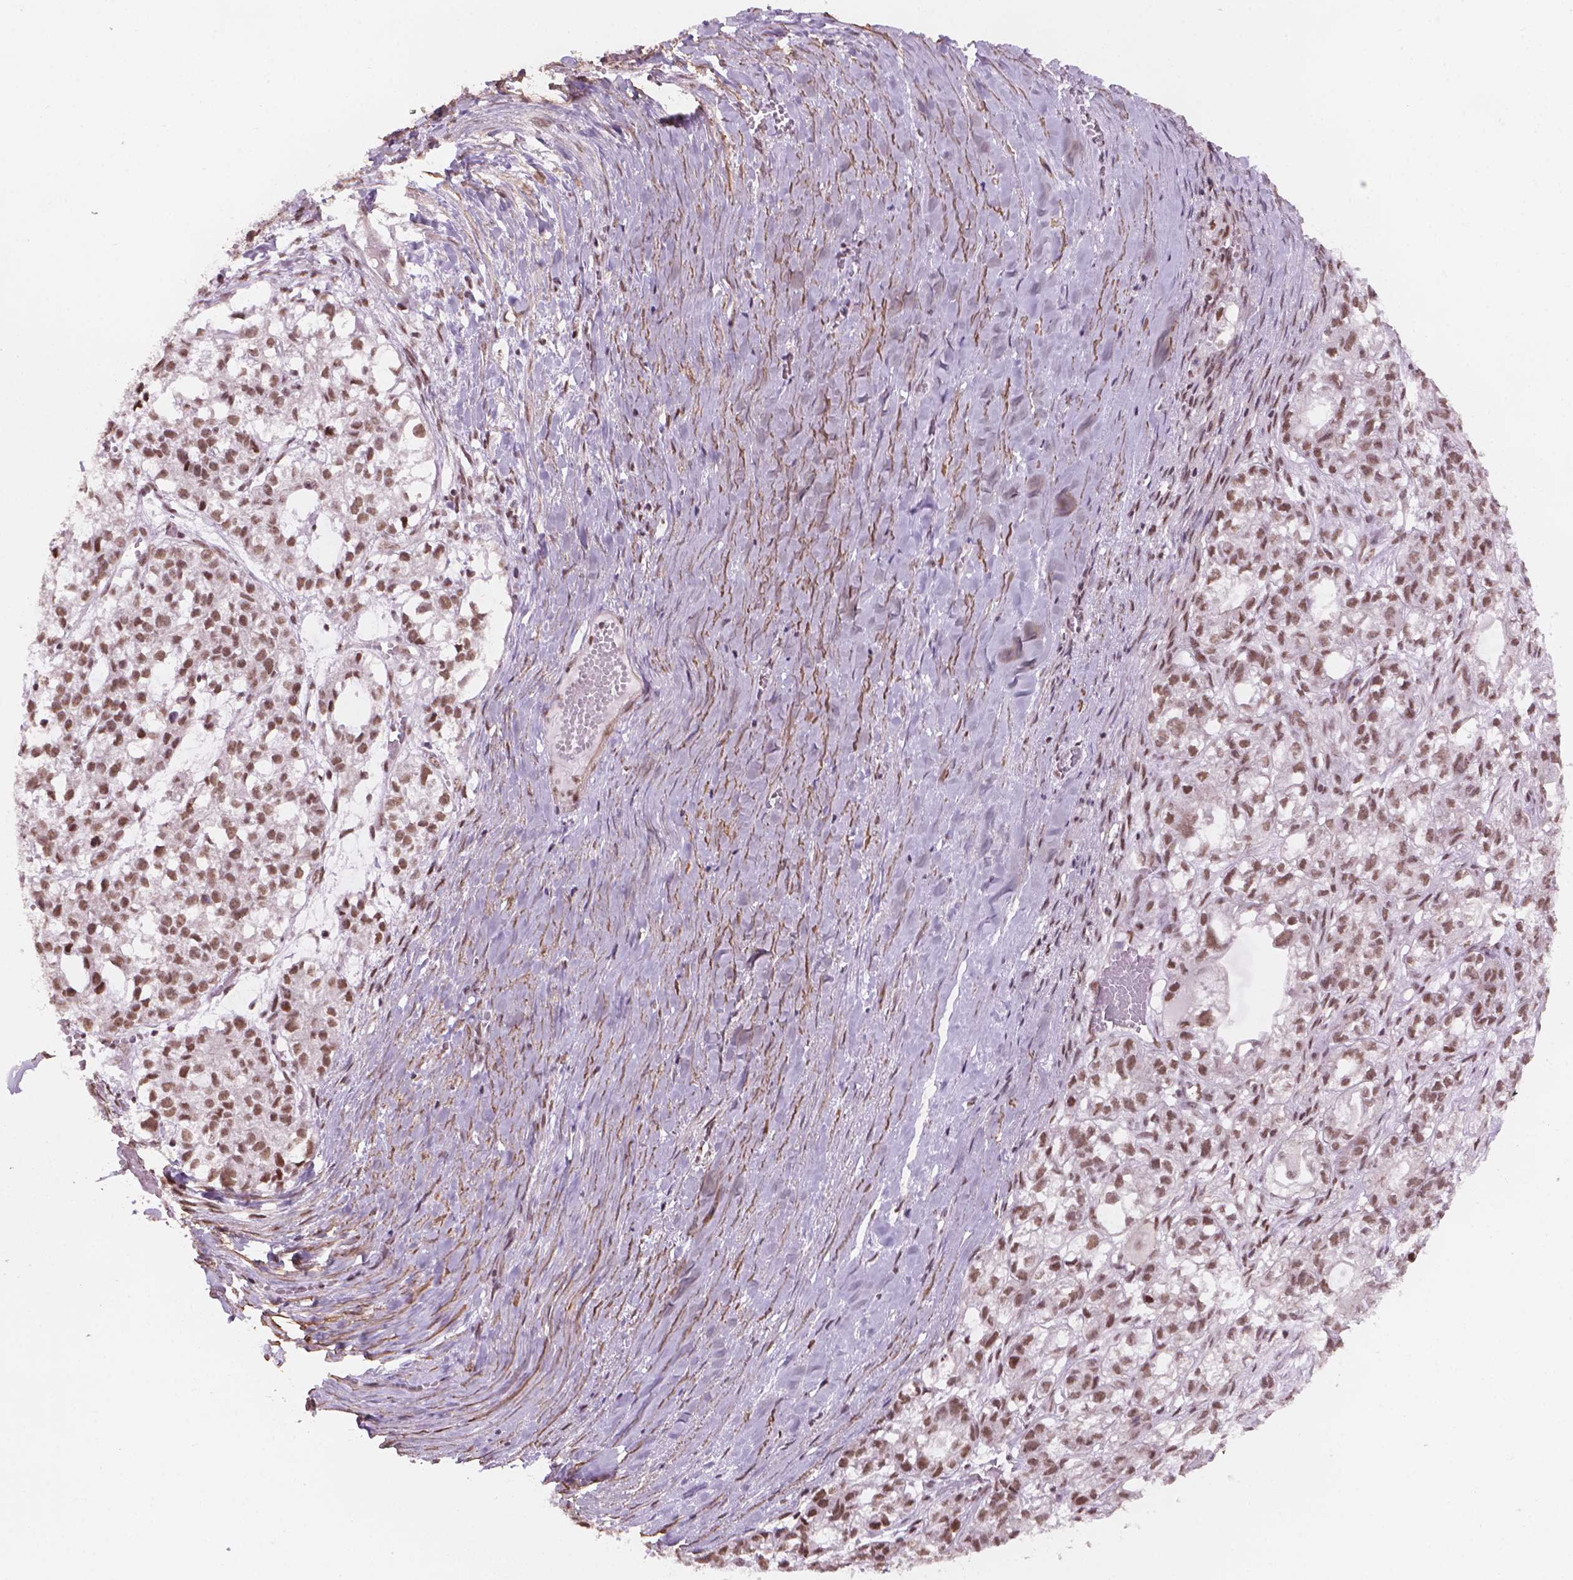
{"staining": {"intensity": "strong", "quantity": ">75%", "location": "nuclear"}, "tissue": "ovarian cancer", "cell_type": "Tumor cells", "image_type": "cancer", "snomed": [{"axis": "morphology", "description": "Carcinoma, endometroid"}, {"axis": "topography", "description": "Ovary"}], "caption": "The micrograph demonstrates staining of ovarian cancer (endometroid carcinoma), revealing strong nuclear protein expression (brown color) within tumor cells.", "gene": "HOXD4", "patient": {"sex": "female", "age": 64}}